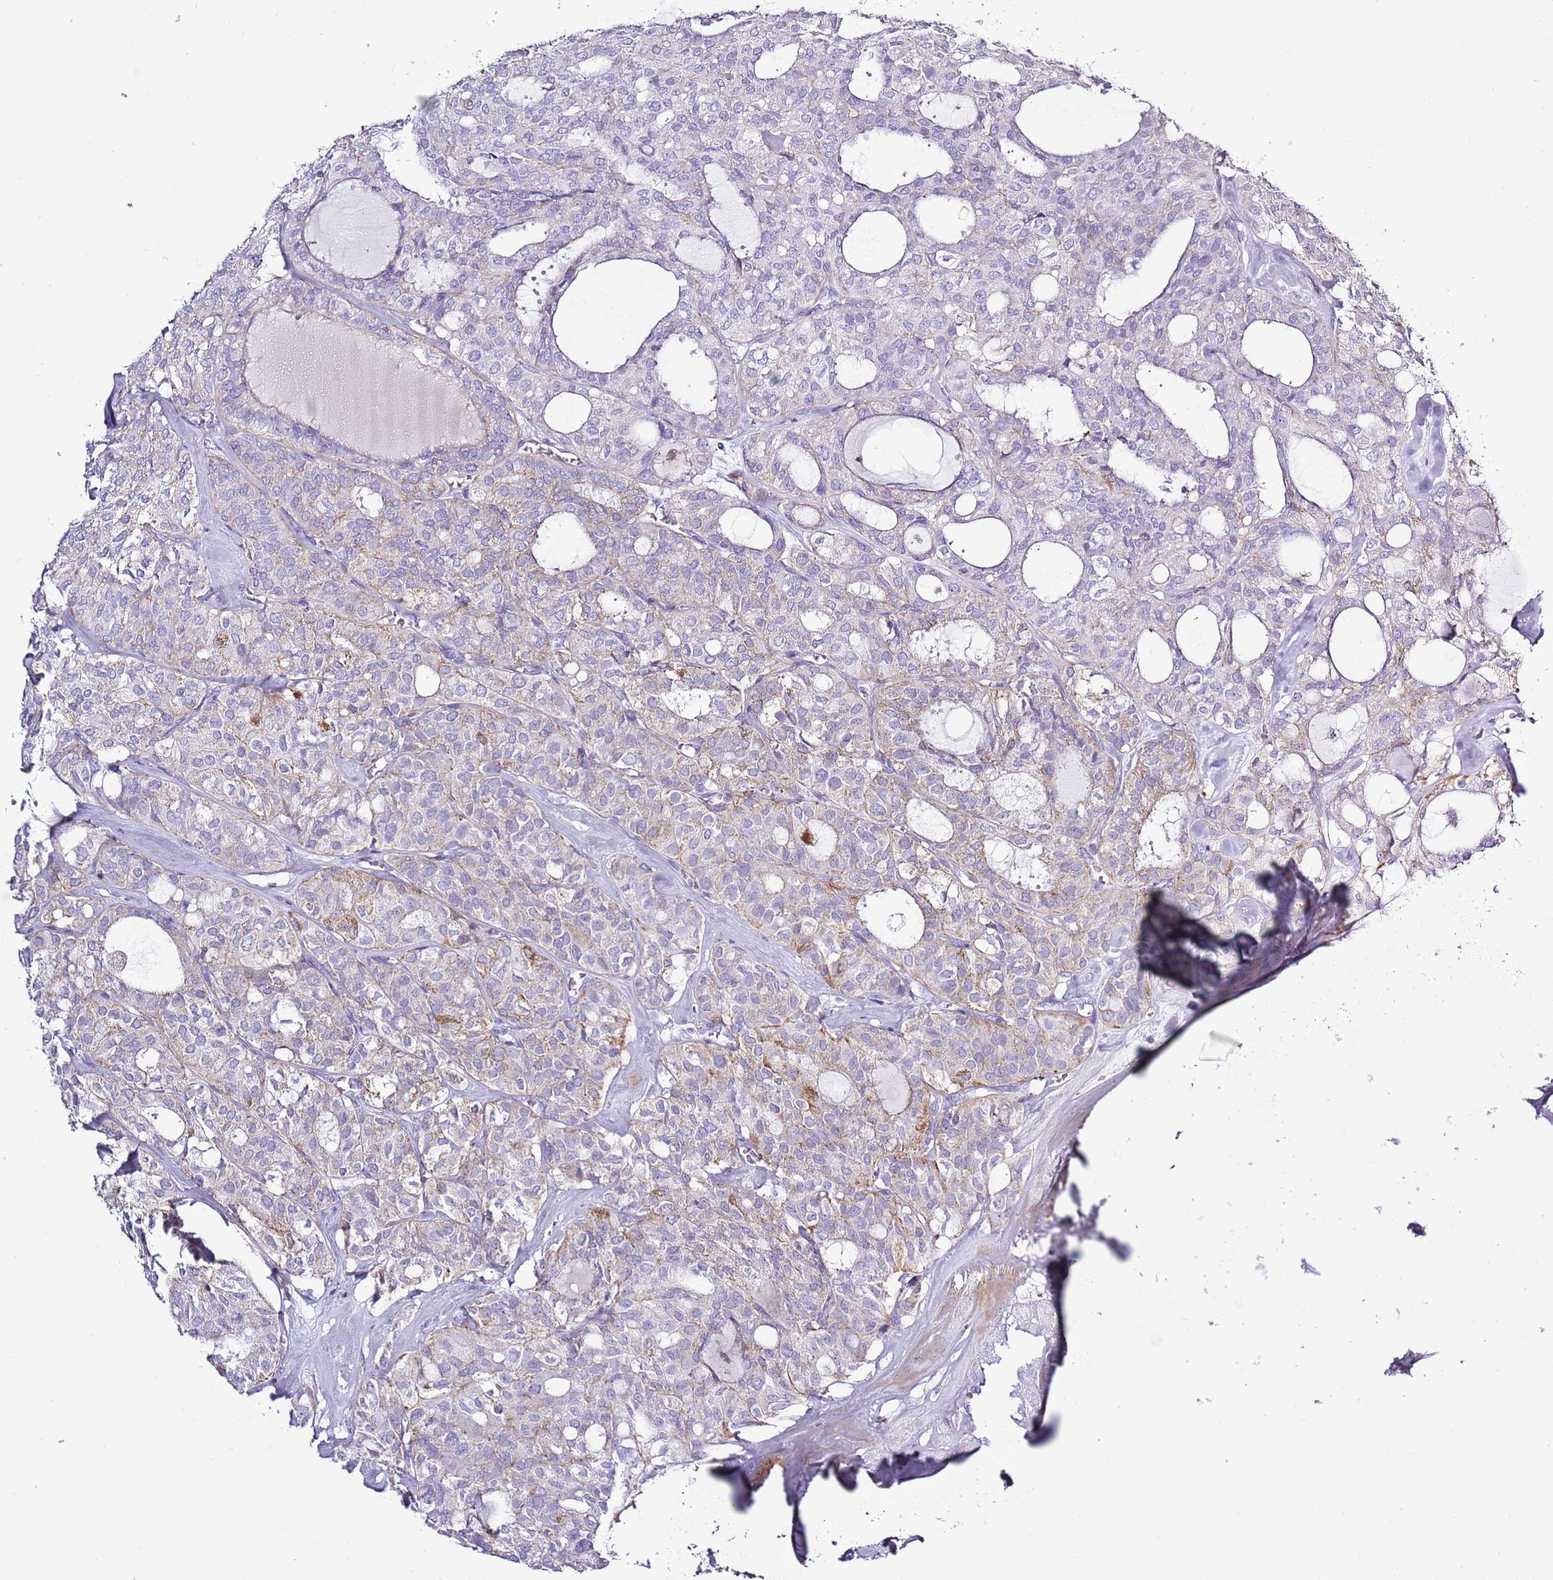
{"staining": {"intensity": "moderate", "quantity": "<25%", "location": "cytoplasmic/membranous"}, "tissue": "thyroid cancer", "cell_type": "Tumor cells", "image_type": "cancer", "snomed": [{"axis": "morphology", "description": "Follicular adenoma carcinoma, NOS"}, {"axis": "topography", "description": "Thyroid gland"}], "caption": "This micrograph displays immunohistochemistry staining of follicular adenoma carcinoma (thyroid), with low moderate cytoplasmic/membranous staining in approximately <25% of tumor cells.", "gene": "SLC23A1", "patient": {"sex": "male", "age": 75}}